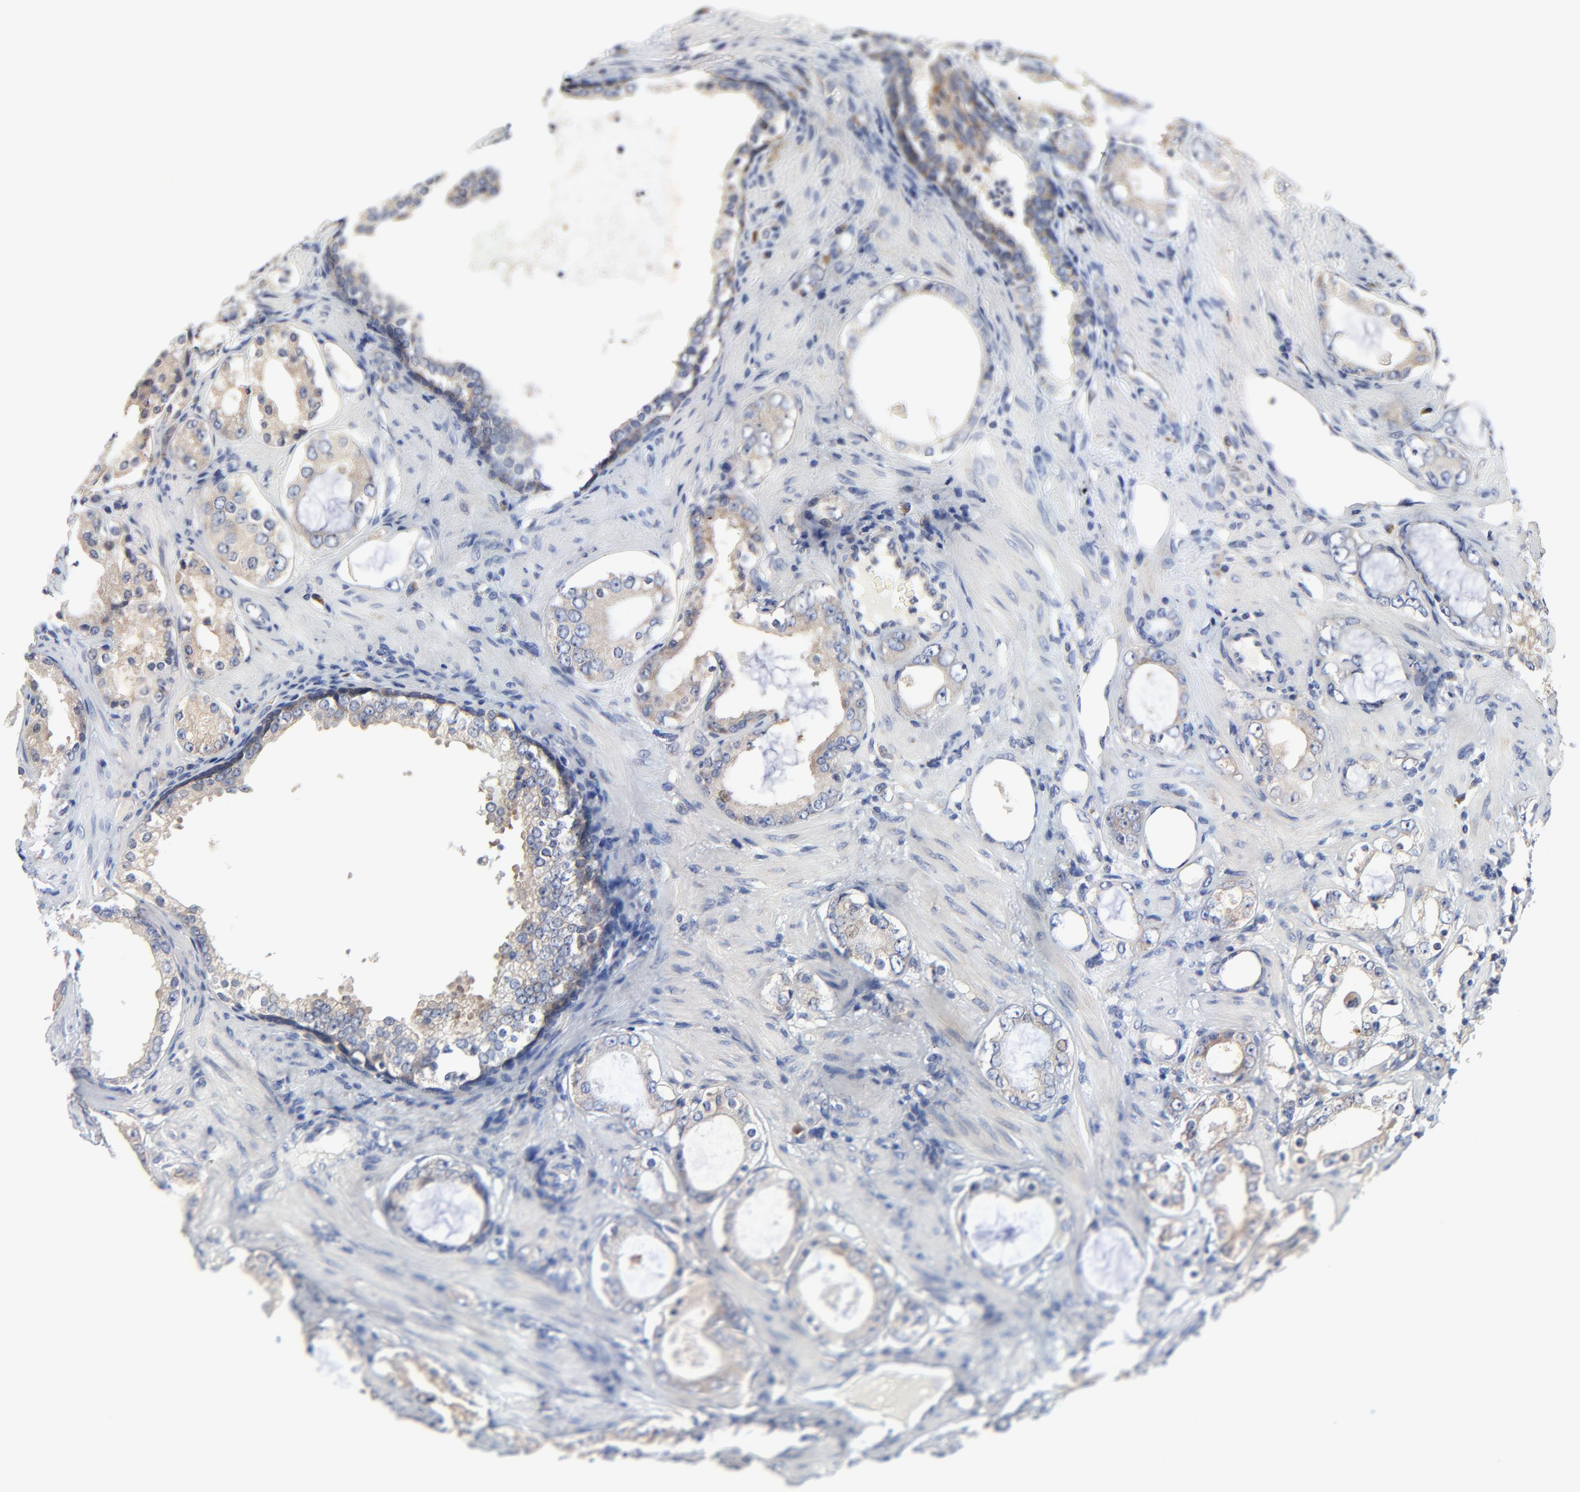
{"staining": {"intensity": "weak", "quantity": "25%-75%", "location": "cytoplasmic/membranous"}, "tissue": "prostate cancer", "cell_type": "Tumor cells", "image_type": "cancer", "snomed": [{"axis": "morphology", "description": "Adenocarcinoma, Medium grade"}, {"axis": "topography", "description": "Prostate"}], "caption": "A histopathology image of human prostate cancer (adenocarcinoma (medium-grade)) stained for a protein exhibits weak cytoplasmic/membranous brown staining in tumor cells. Using DAB (brown) and hematoxylin (blue) stains, captured at high magnification using brightfield microscopy.", "gene": "VAV2", "patient": {"sex": "male", "age": 73}}